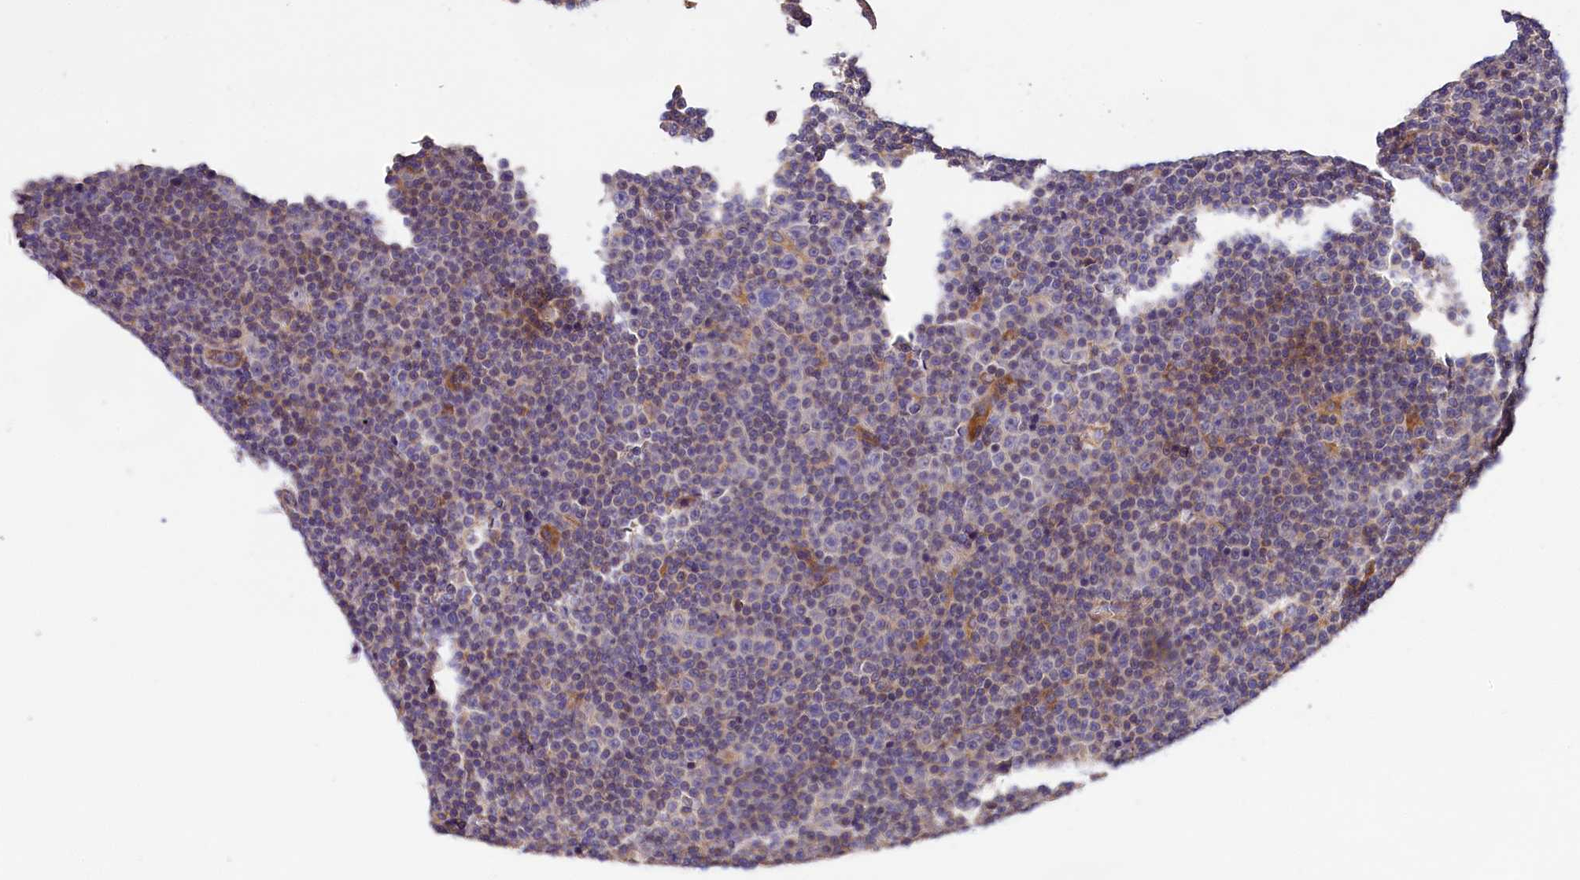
{"staining": {"intensity": "negative", "quantity": "none", "location": "none"}, "tissue": "lymphoma", "cell_type": "Tumor cells", "image_type": "cancer", "snomed": [{"axis": "morphology", "description": "Malignant lymphoma, non-Hodgkin's type, Low grade"}, {"axis": "topography", "description": "Lymph node"}], "caption": "The IHC image has no significant positivity in tumor cells of lymphoma tissue.", "gene": "SPG11", "patient": {"sex": "female", "age": 67}}